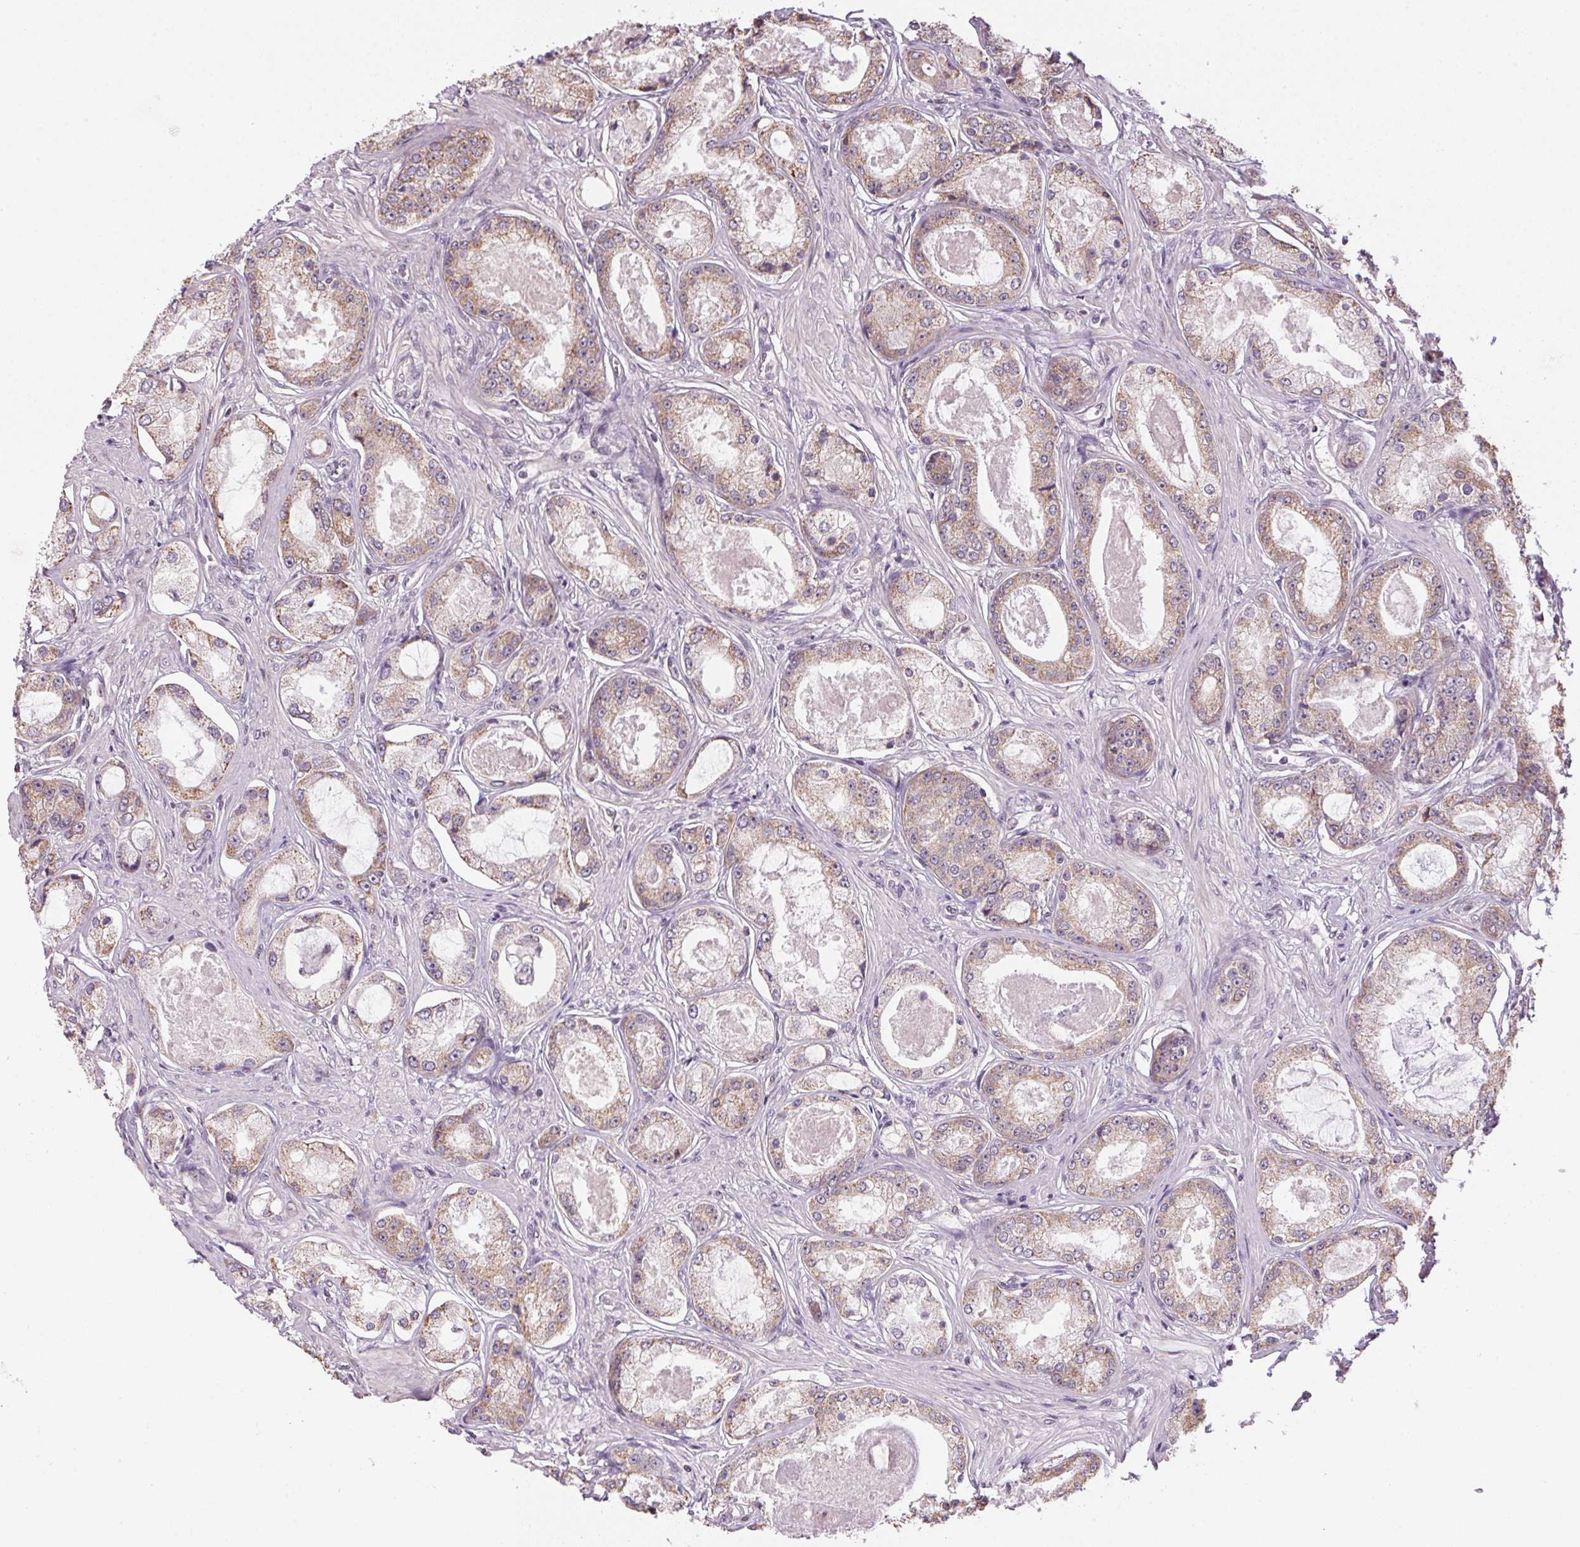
{"staining": {"intensity": "weak", "quantity": ">75%", "location": "cytoplasmic/membranous"}, "tissue": "prostate cancer", "cell_type": "Tumor cells", "image_type": "cancer", "snomed": [{"axis": "morphology", "description": "Adenocarcinoma, Low grade"}, {"axis": "topography", "description": "Prostate"}], "caption": "Protein analysis of adenocarcinoma (low-grade) (prostate) tissue exhibits weak cytoplasmic/membranous positivity in about >75% of tumor cells.", "gene": "SC5D", "patient": {"sex": "male", "age": 68}}